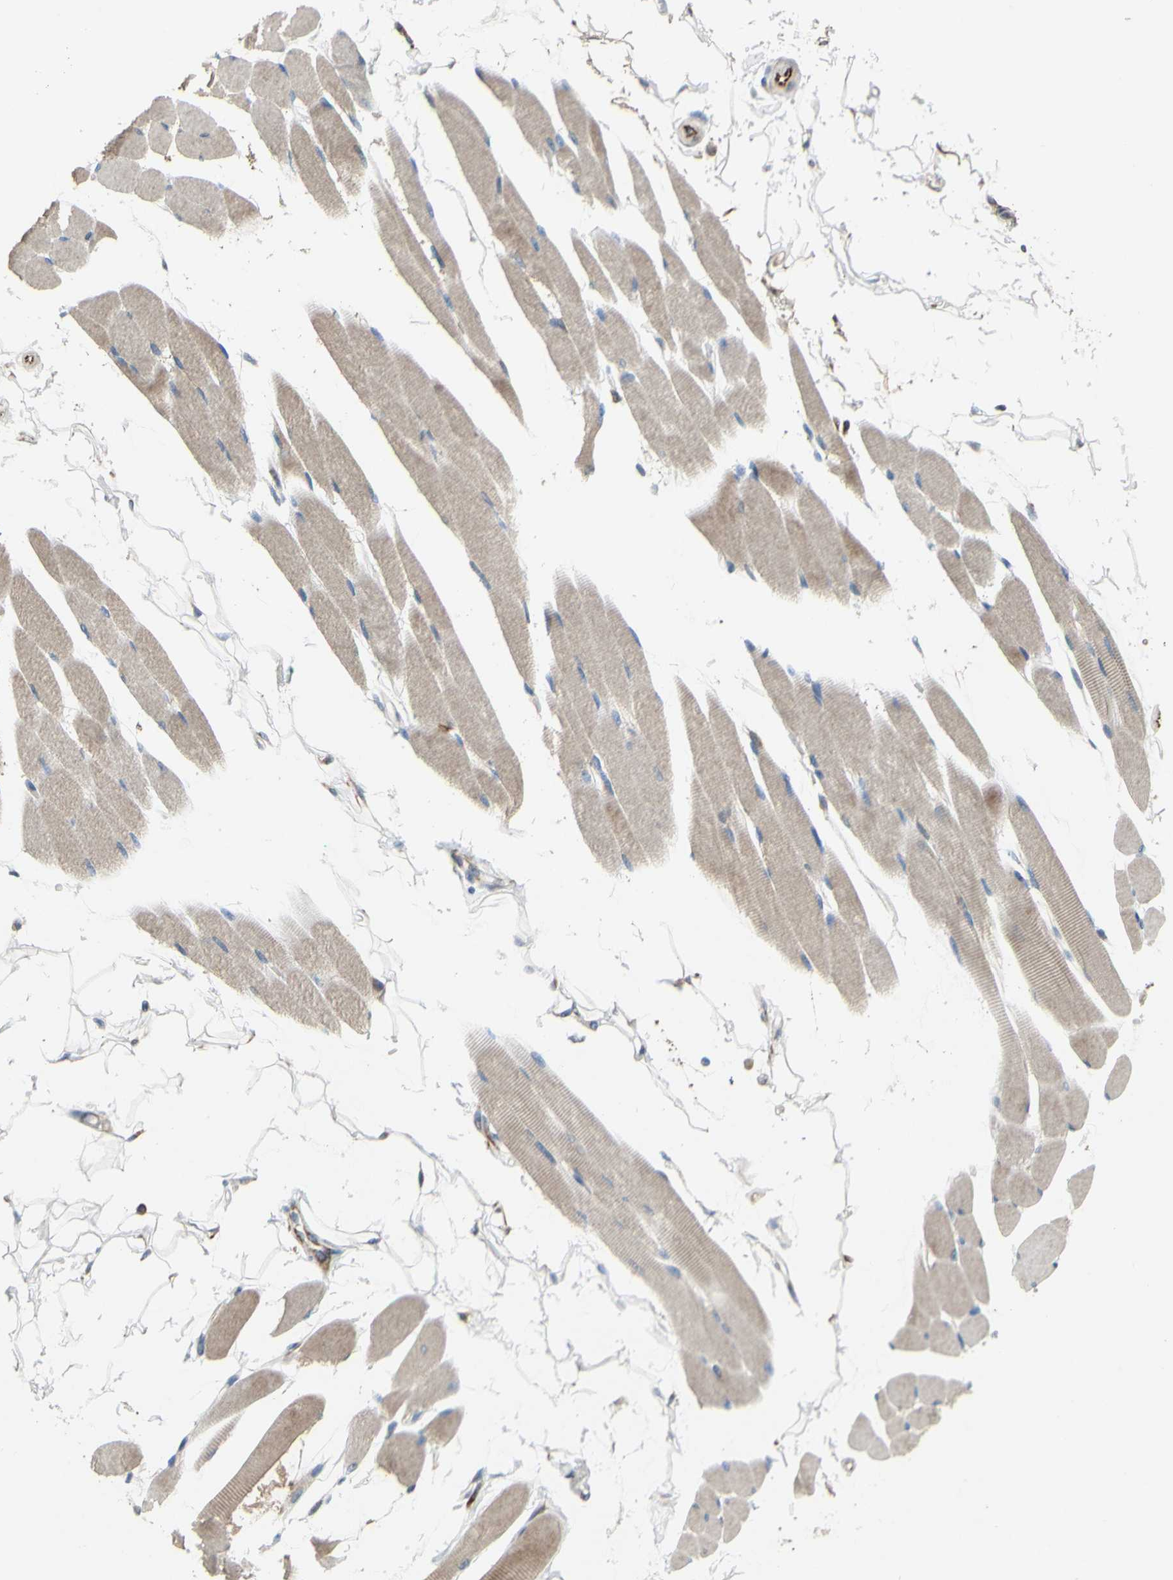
{"staining": {"intensity": "weak", "quantity": "25%-75%", "location": "cytoplasmic/membranous"}, "tissue": "skeletal muscle", "cell_type": "Myocytes", "image_type": "normal", "snomed": [{"axis": "morphology", "description": "Normal tissue, NOS"}, {"axis": "topography", "description": "Skeletal muscle"}, {"axis": "topography", "description": "Oral tissue"}, {"axis": "topography", "description": "Peripheral nerve tissue"}], "caption": "An IHC micrograph of normal tissue is shown. Protein staining in brown shows weak cytoplasmic/membranous positivity in skeletal muscle within myocytes.", "gene": "CDCP1", "patient": {"sex": "female", "age": 84}}